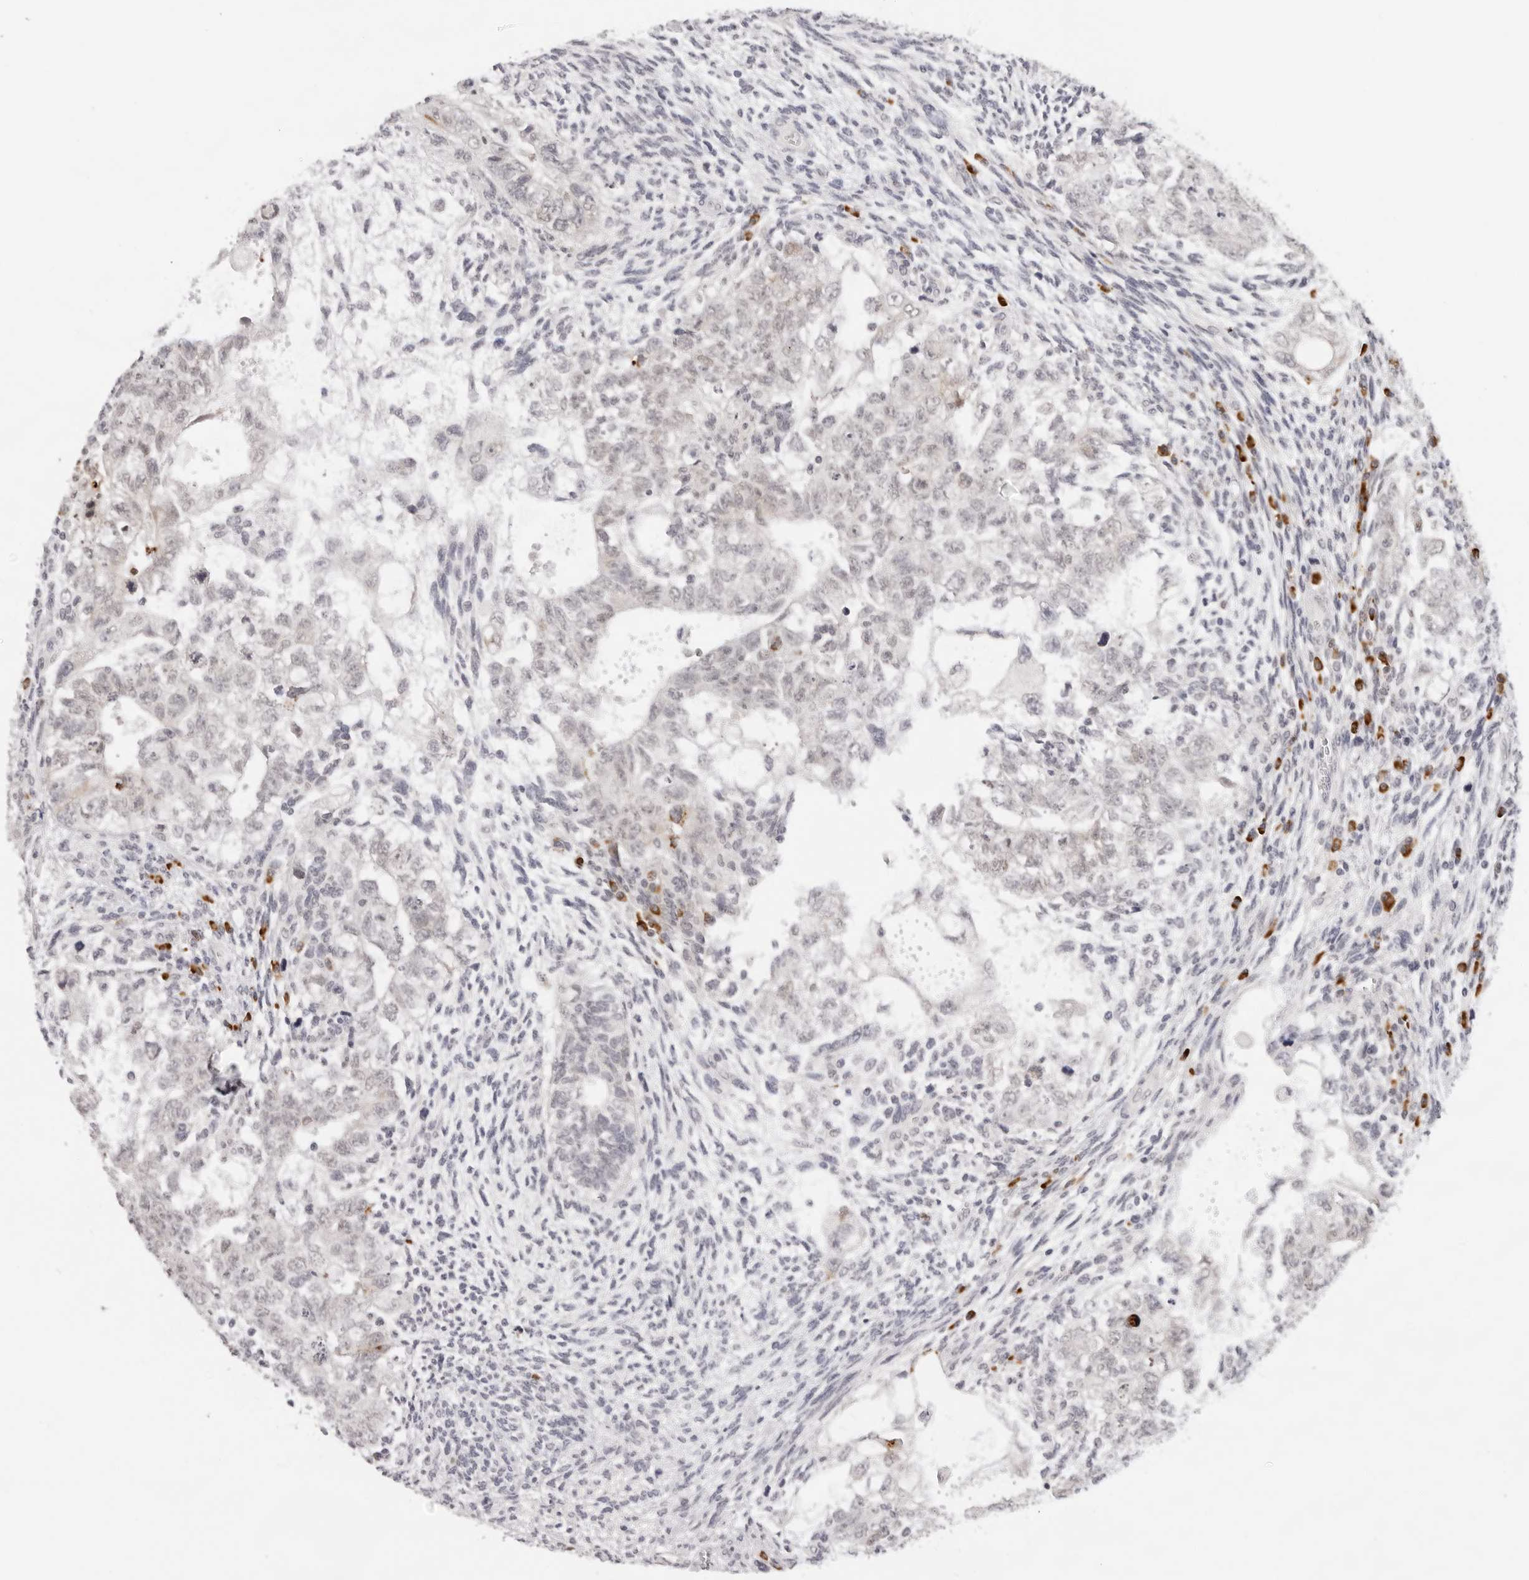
{"staining": {"intensity": "moderate", "quantity": "<25%", "location": "cytoplasmic/membranous"}, "tissue": "testis cancer", "cell_type": "Tumor cells", "image_type": "cancer", "snomed": [{"axis": "morphology", "description": "Carcinoma, Embryonal, NOS"}, {"axis": "topography", "description": "Testis"}], "caption": "A photomicrograph of testis cancer stained for a protein demonstrates moderate cytoplasmic/membranous brown staining in tumor cells. Using DAB (brown) and hematoxylin (blue) stains, captured at high magnification using brightfield microscopy.", "gene": "IL17RA", "patient": {"sex": "male", "age": 37}}